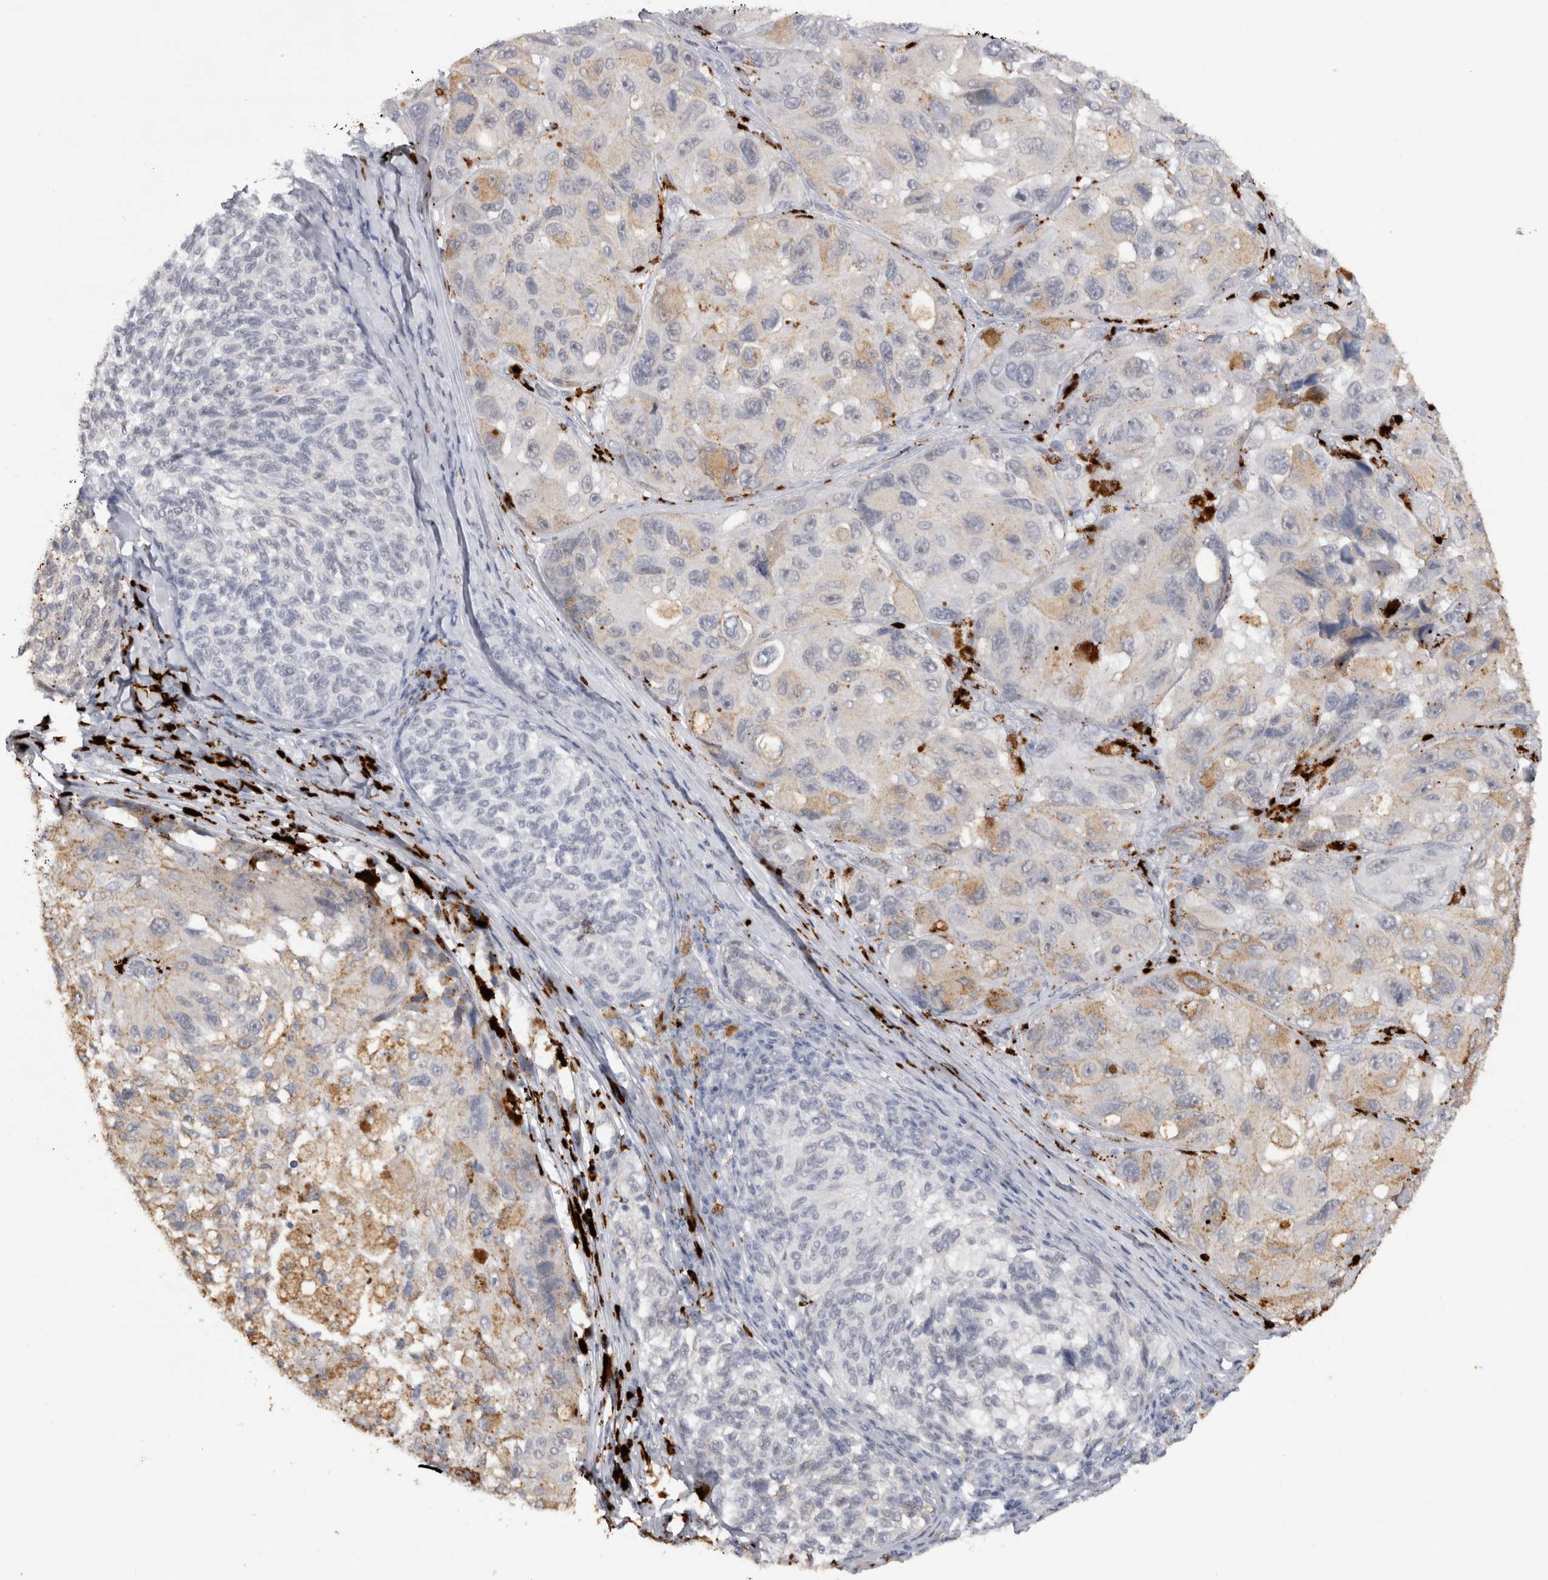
{"staining": {"intensity": "moderate", "quantity": "<25%", "location": "cytoplasmic/membranous"}, "tissue": "melanoma", "cell_type": "Tumor cells", "image_type": "cancer", "snomed": [{"axis": "morphology", "description": "Malignant melanoma, NOS"}, {"axis": "topography", "description": "Skin"}], "caption": "This is an image of immunohistochemistry (IHC) staining of melanoma, which shows moderate staining in the cytoplasmic/membranous of tumor cells.", "gene": "CDH17", "patient": {"sex": "female", "age": 73}}